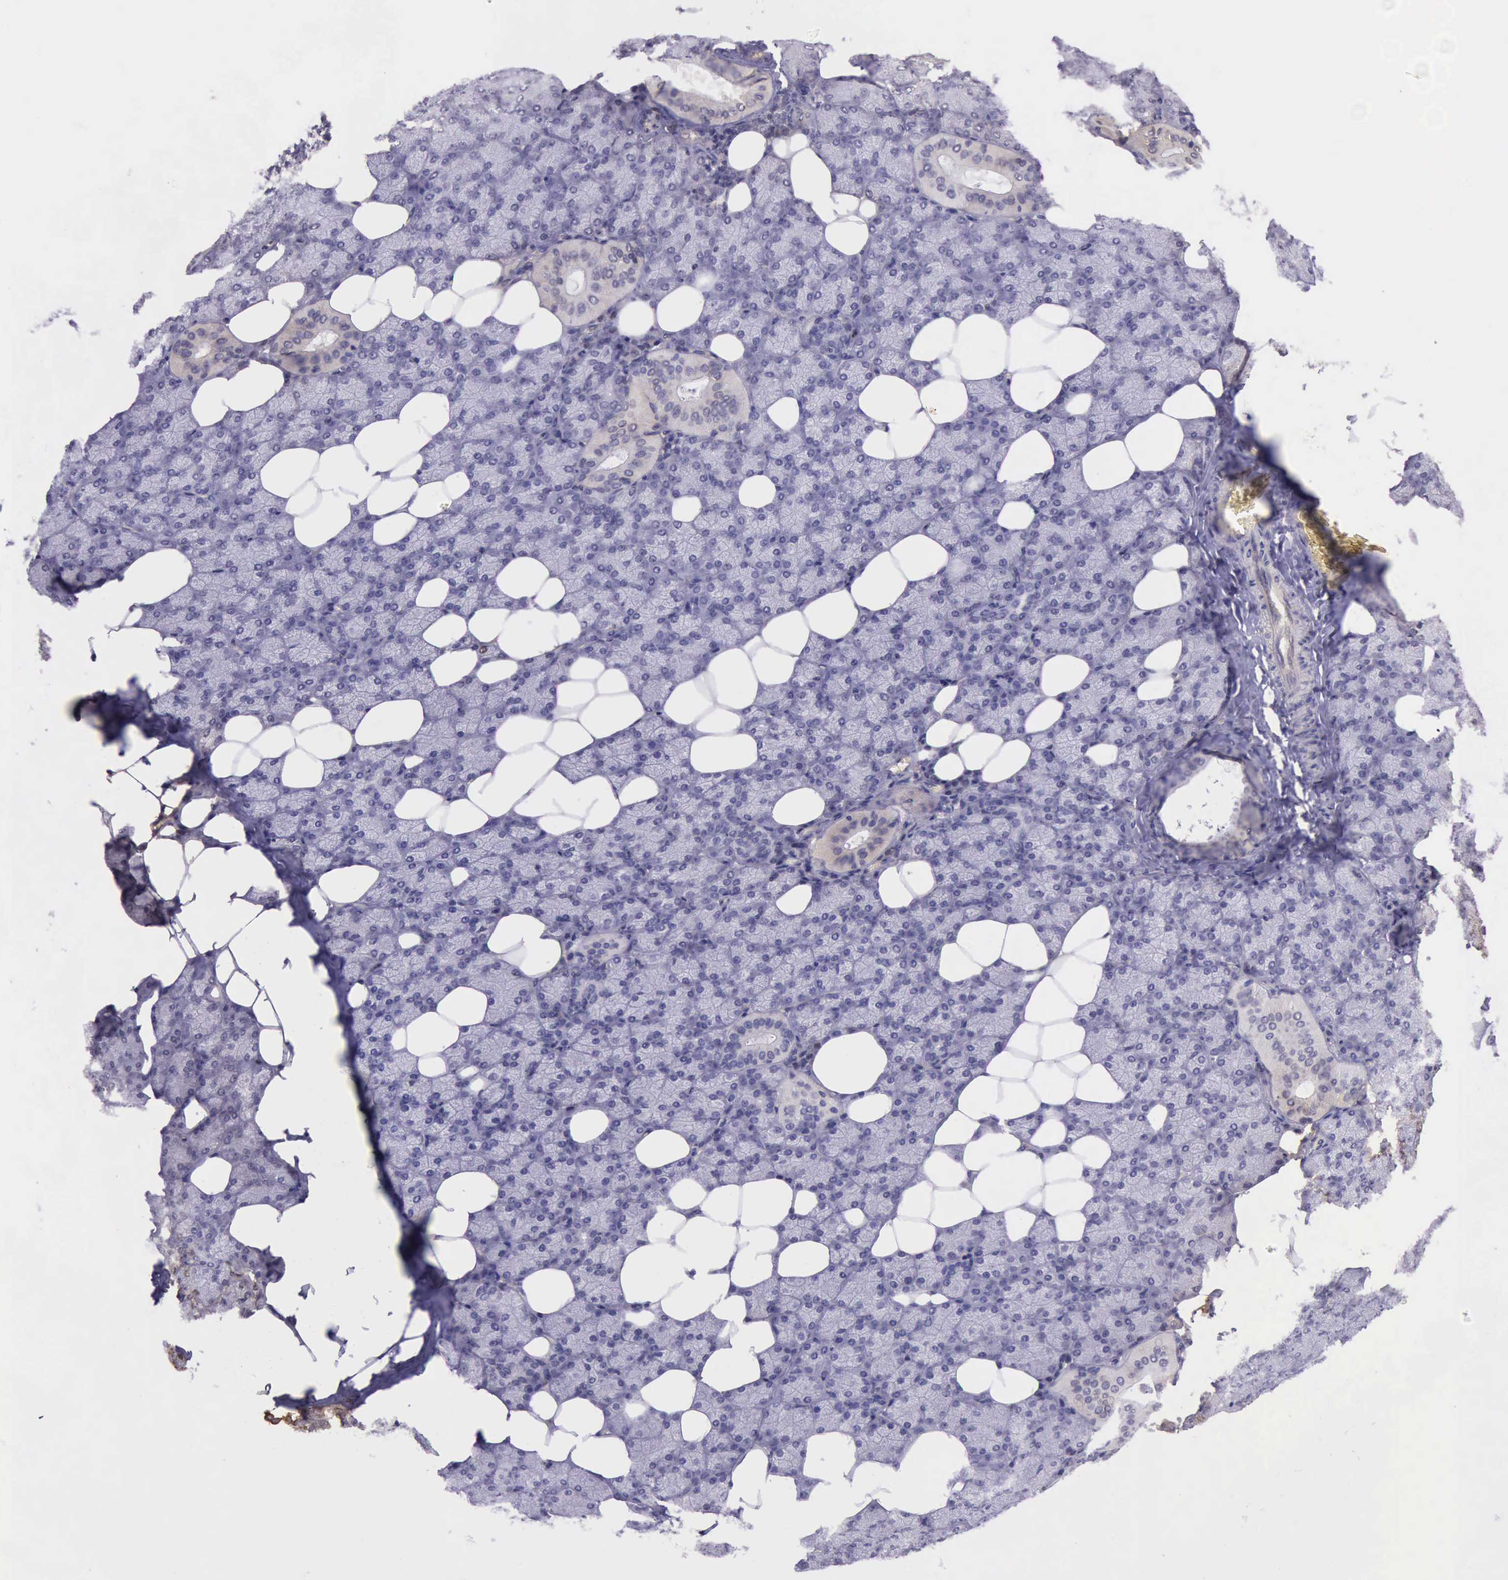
{"staining": {"intensity": "weak", "quantity": "<25%", "location": "nuclear"}, "tissue": "salivary gland", "cell_type": "Glandular cells", "image_type": "normal", "snomed": [{"axis": "morphology", "description": "Normal tissue, NOS"}, {"axis": "topography", "description": "Lymph node"}, {"axis": "topography", "description": "Salivary gland"}], "caption": "DAB immunohistochemical staining of normal human salivary gland reveals no significant positivity in glandular cells. The staining is performed using DAB brown chromogen with nuclei counter-stained in using hematoxylin.", "gene": "PARP1", "patient": {"sex": "male", "age": 8}}